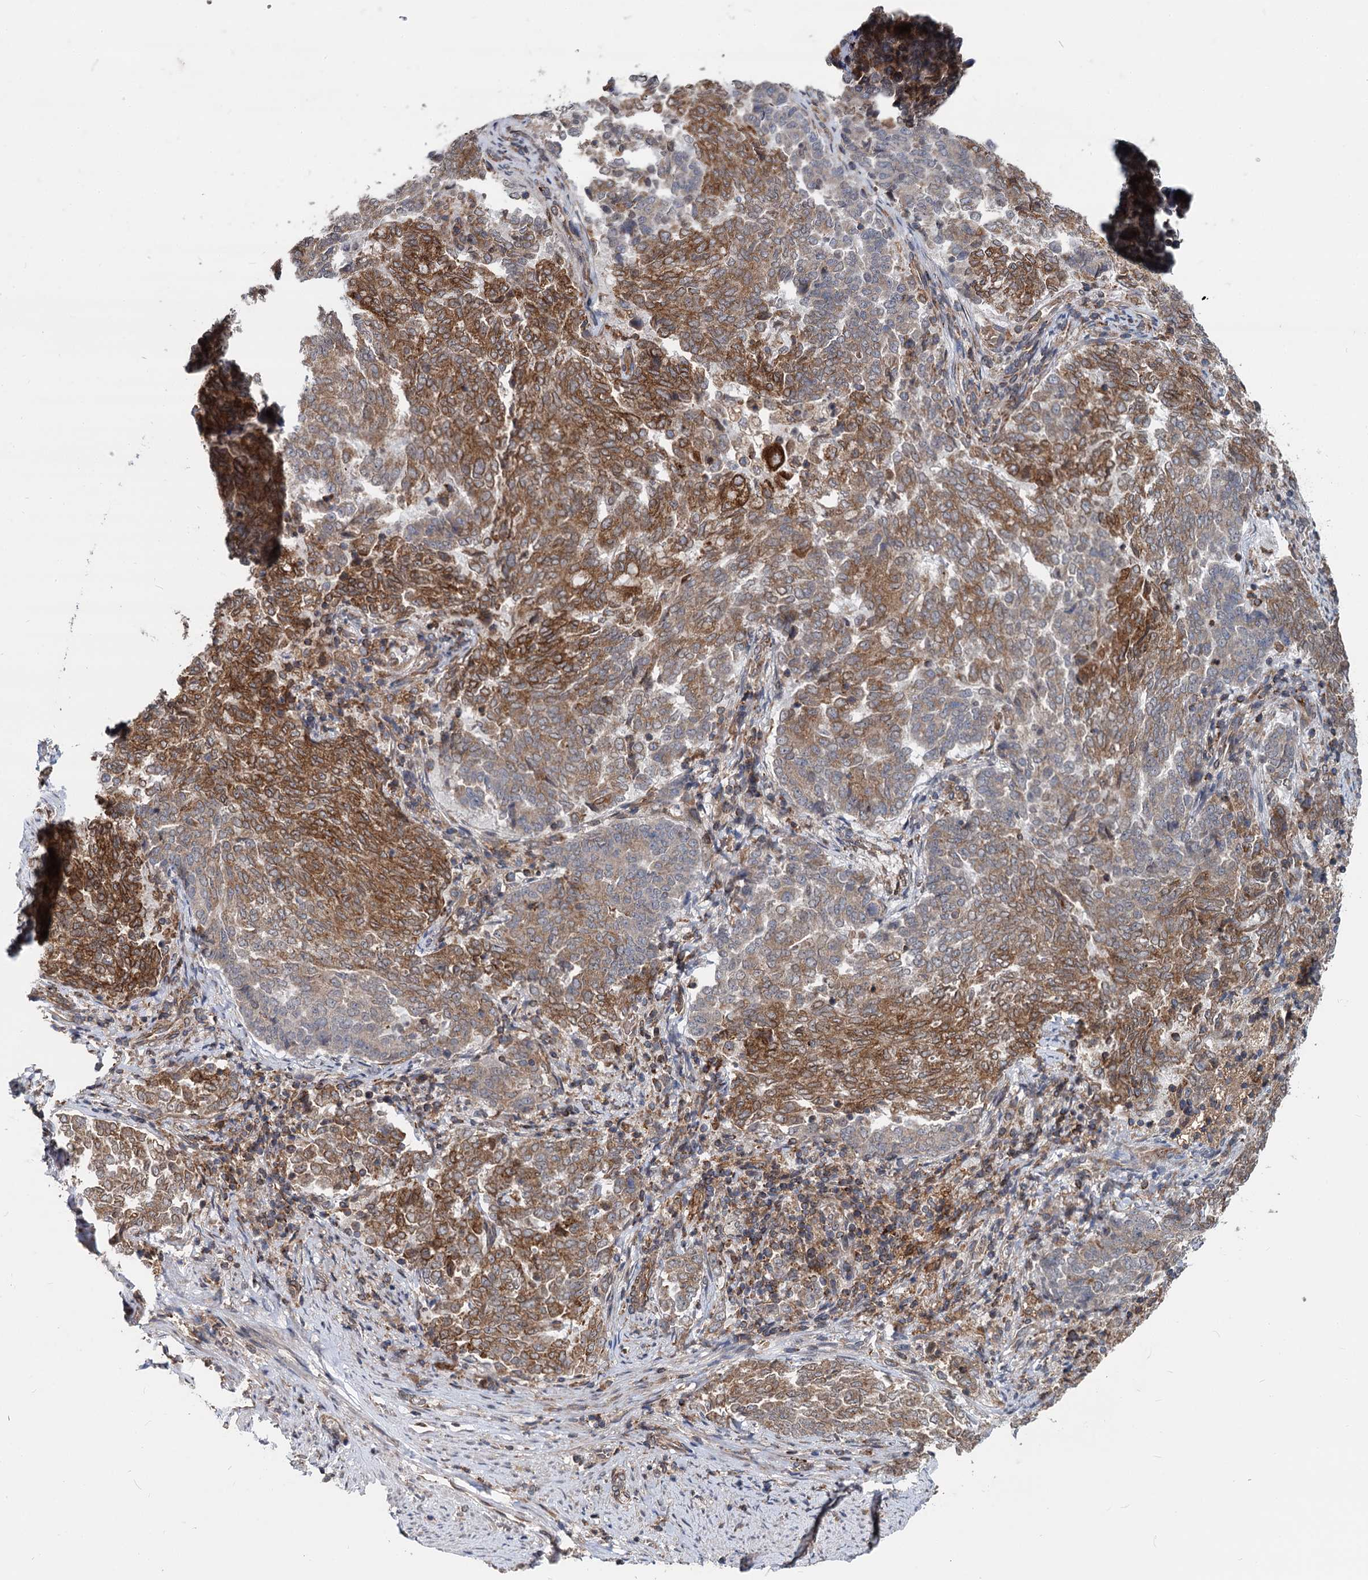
{"staining": {"intensity": "strong", "quantity": ">75%", "location": "cytoplasmic/membranous"}, "tissue": "endometrial cancer", "cell_type": "Tumor cells", "image_type": "cancer", "snomed": [{"axis": "morphology", "description": "Adenocarcinoma, NOS"}, {"axis": "topography", "description": "Endometrium"}], "caption": "Immunohistochemical staining of human endometrial cancer (adenocarcinoma) reveals strong cytoplasmic/membranous protein staining in approximately >75% of tumor cells. Using DAB (brown) and hematoxylin (blue) stains, captured at high magnification using brightfield microscopy.", "gene": "STIM1", "patient": {"sex": "female", "age": 80}}